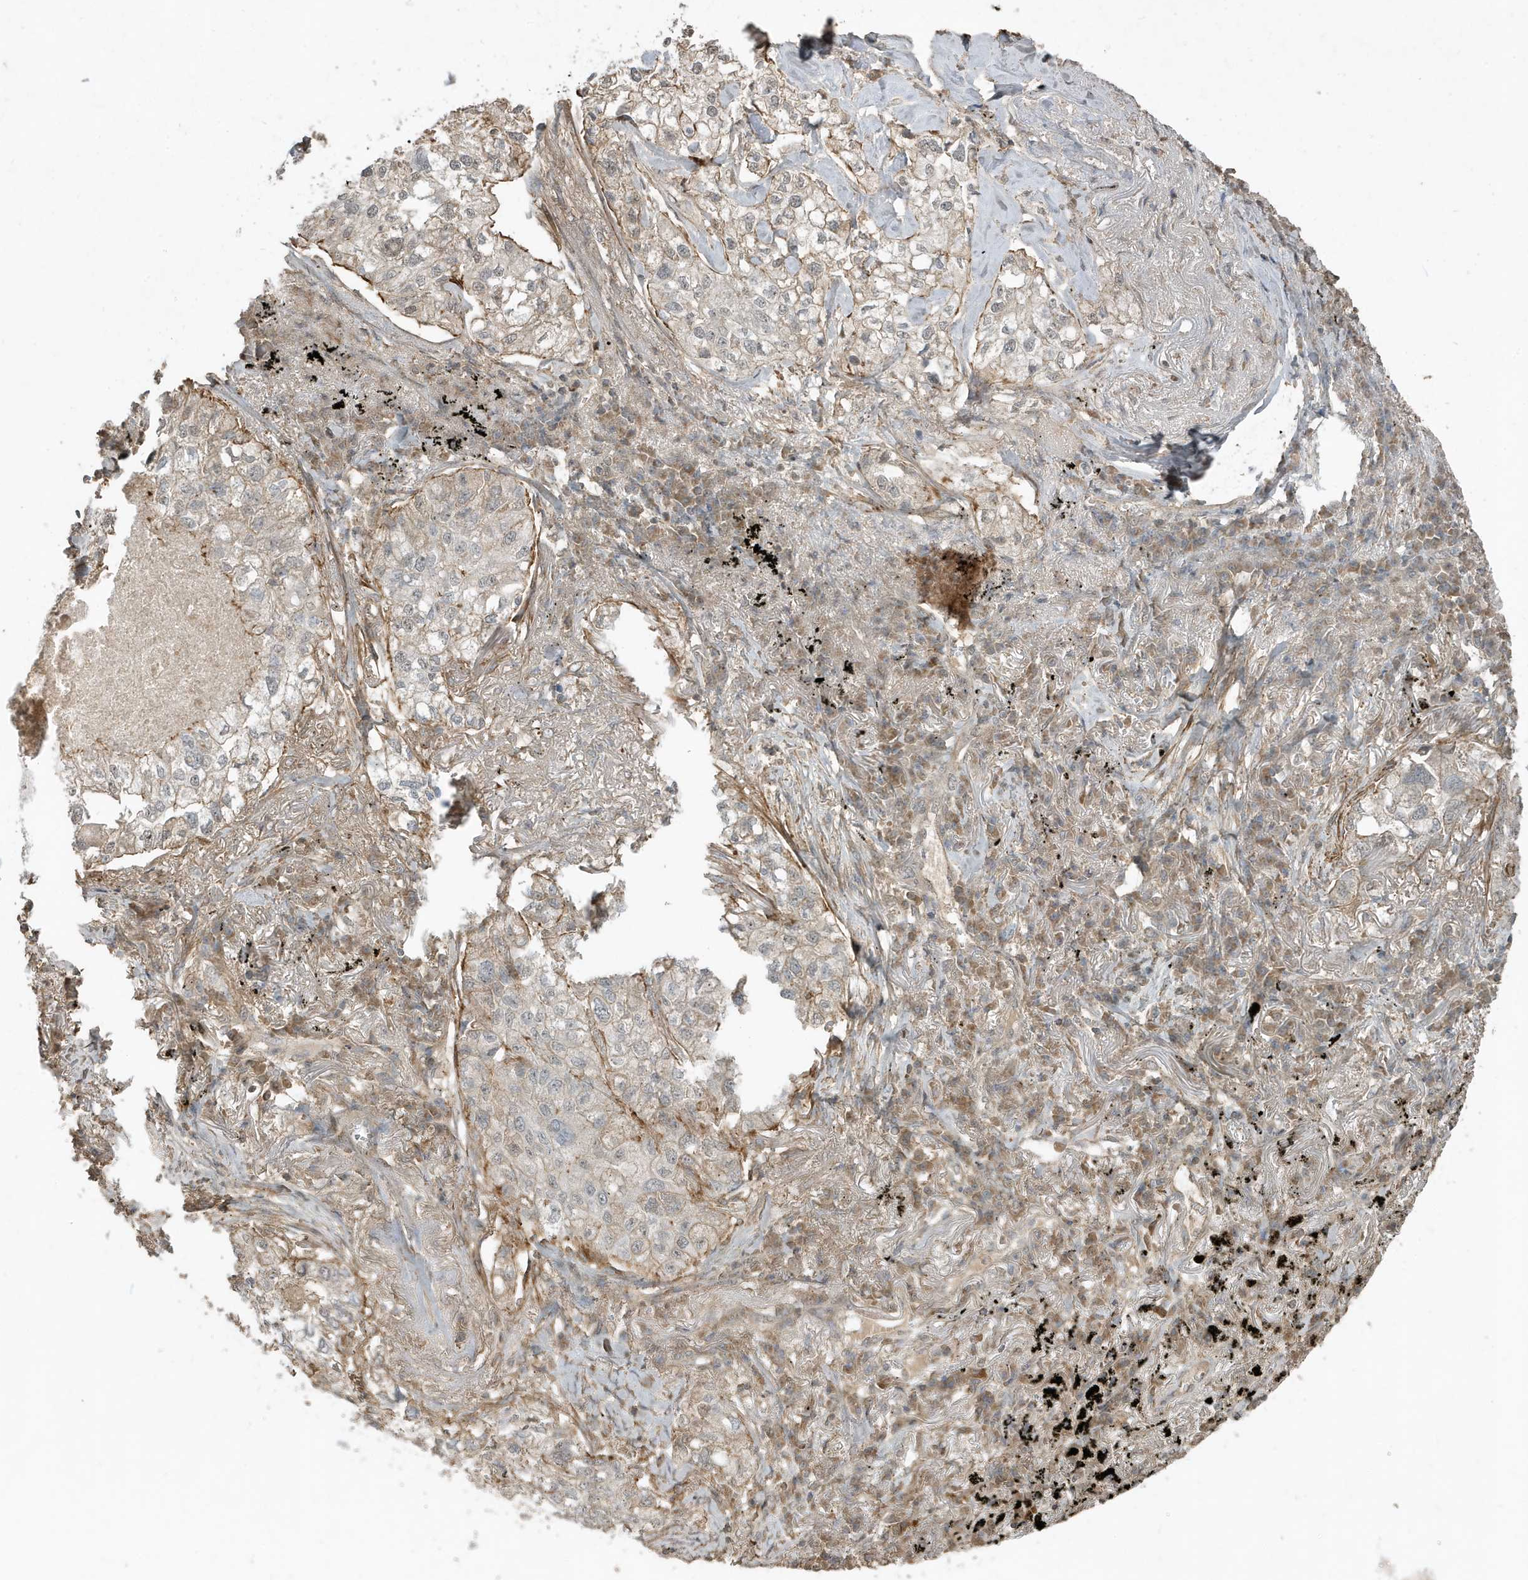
{"staining": {"intensity": "negative", "quantity": "none", "location": "none"}, "tissue": "lung cancer", "cell_type": "Tumor cells", "image_type": "cancer", "snomed": [{"axis": "morphology", "description": "Adenocarcinoma, NOS"}, {"axis": "topography", "description": "Lung"}], "caption": "Adenocarcinoma (lung) was stained to show a protein in brown. There is no significant expression in tumor cells.", "gene": "PRRT3", "patient": {"sex": "male", "age": 65}}